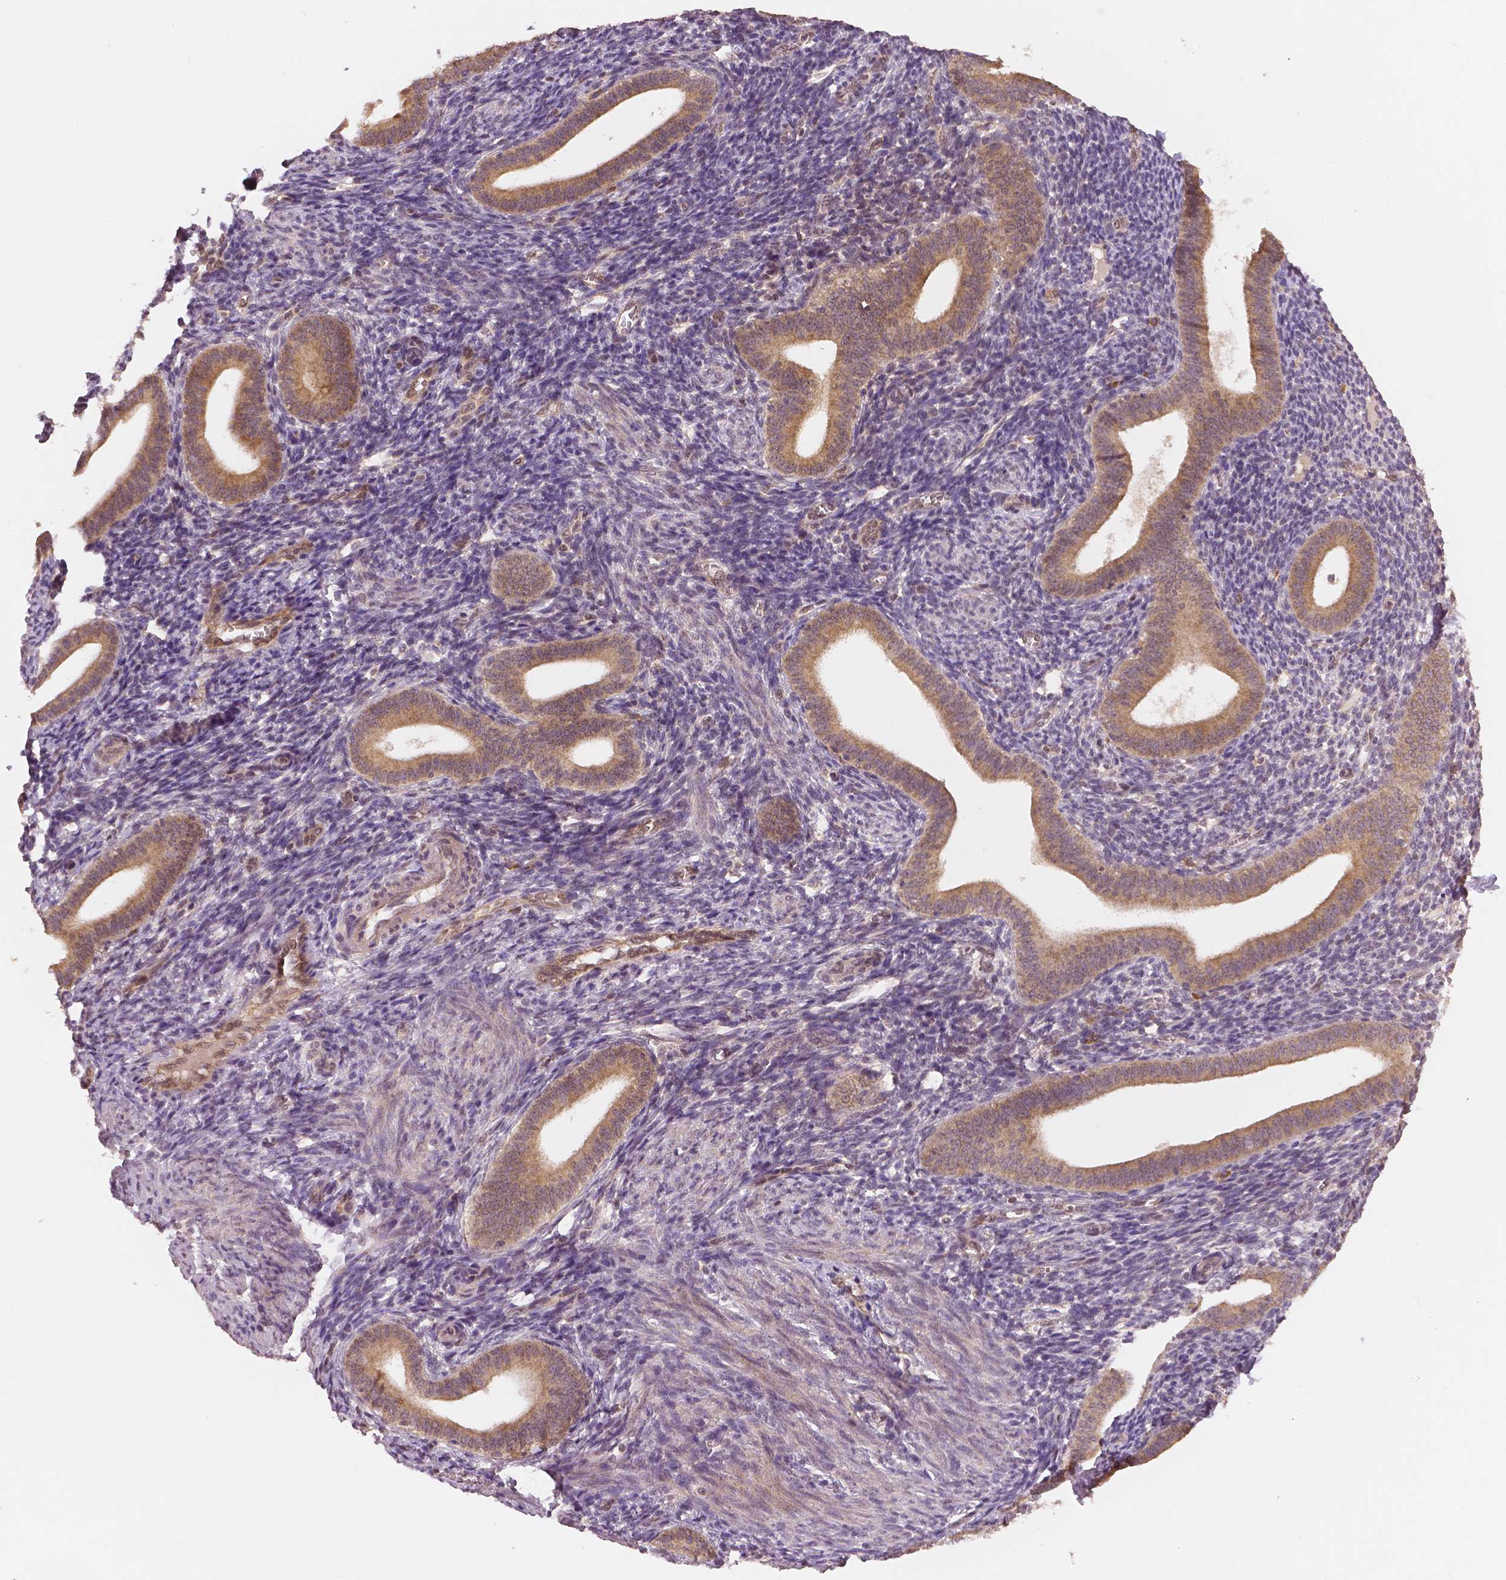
{"staining": {"intensity": "negative", "quantity": "none", "location": "none"}, "tissue": "endometrium", "cell_type": "Cells in endometrial stroma", "image_type": "normal", "snomed": [{"axis": "morphology", "description": "Normal tissue, NOS"}, {"axis": "topography", "description": "Endometrium"}], "caption": "Cells in endometrial stroma show no significant protein expression in normal endometrium. (Immunohistochemistry, brightfield microscopy, high magnification).", "gene": "STAT3", "patient": {"sex": "female", "age": 25}}